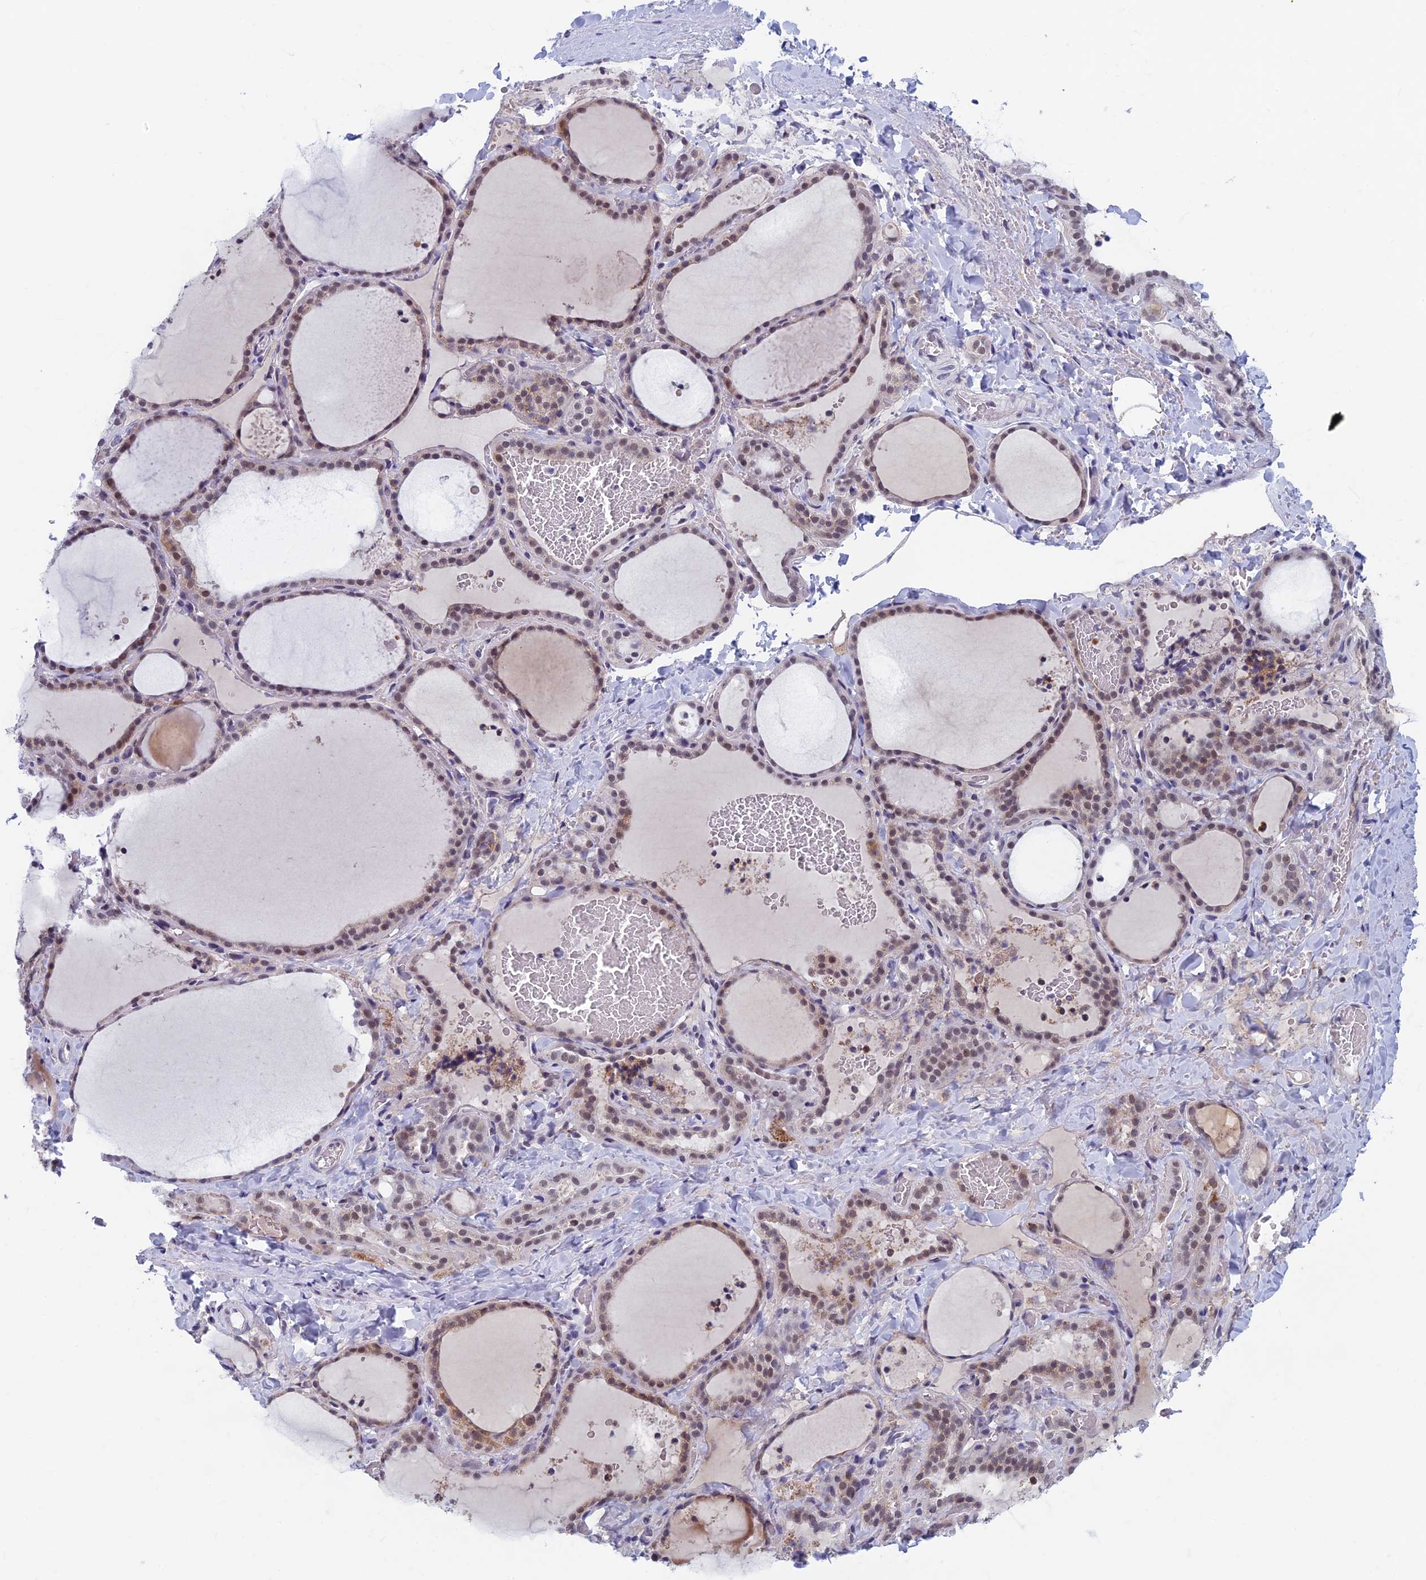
{"staining": {"intensity": "moderate", "quantity": "25%-75%", "location": "cytoplasmic/membranous,nuclear"}, "tissue": "thyroid gland", "cell_type": "Glandular cells", "image_type": "normal", "snomed": [{"axis": "morphology", "description": "Normal tissue, NOS"}, {"axis": "topography", "description": "Thyroid gland"}], "caption": "Moderate cytoplasmic/membranous,nuclear staining for a protein is identified in about 25%-75% of glandular cells of normal thyroid gland using IHC.", "gene": "ASH2L", "patient": {"sex": "female", "age": 22}}